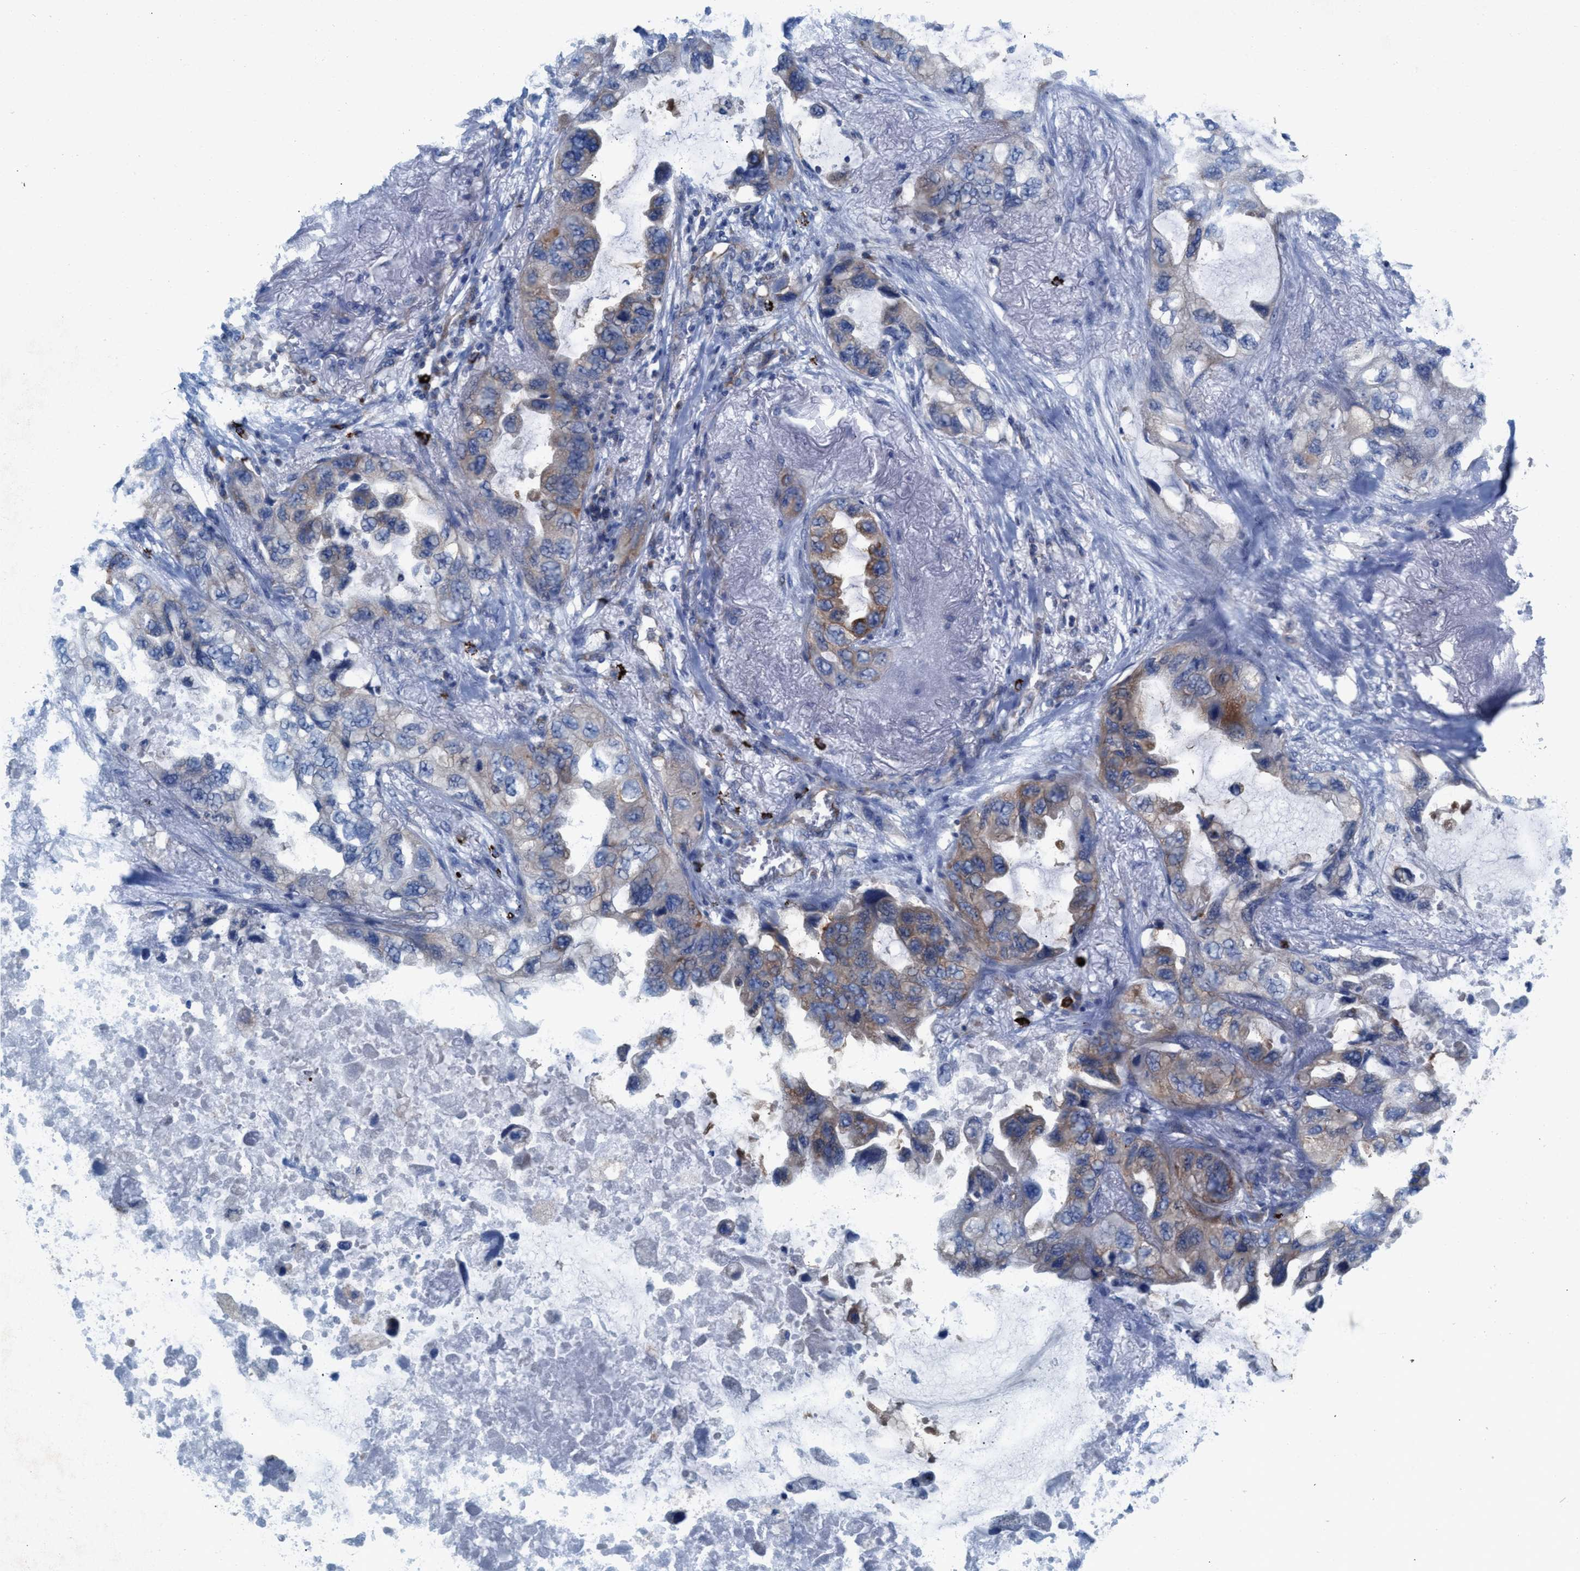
{"staining": {"intensity": "weak", "quantity": "25%-75%", "location": "cytoplasmic/membranous"}, "tissue": "lung cancer", "cell_type": "Tumor cells", "image_type": "cancer", "snomed": [{"axis": "morphology", "description": "Squamous cell carcinoma, NOS"}, {"axis": "topography", "description": "Lung"}], "caption": "Brown immunohistochemical staining in human lung cancer (squamous cell carcinoma) demonstrates weak cytoplasmic/membranous positivity in approximately 25%-75% of tumor cells. (IHC, brightfield microscopy, high magnification).", "gene": "NYAP1", "patient": {"sex": "female", "age": 73}}